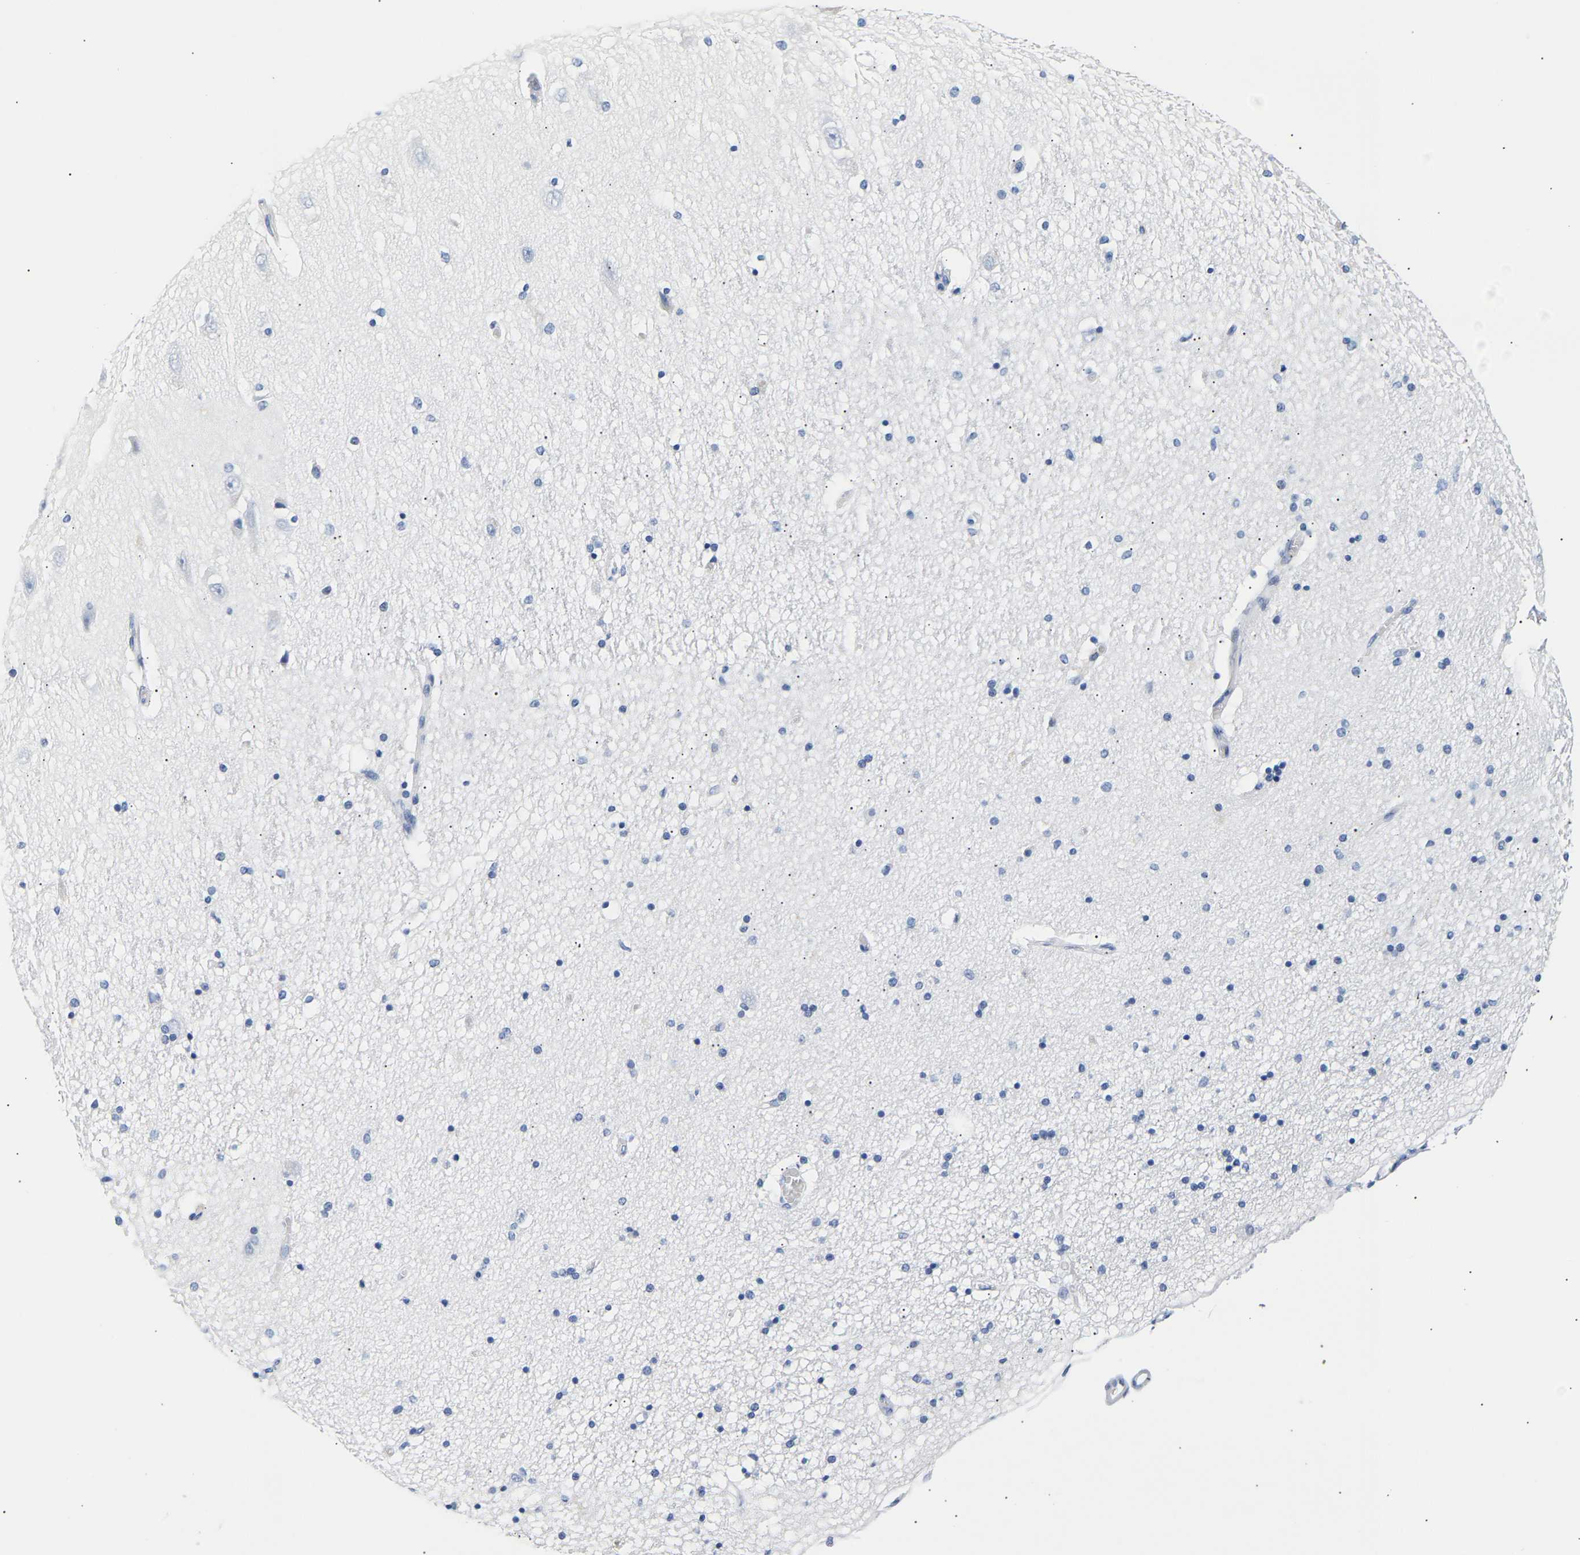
{"staining": {"intensity": "negative", "quantity": "none", "location": "none"}, "tissue": "hippocampus", "cell_type": "Glial cells", "image_type": "normal", "snomed": [{"axis": "morphology", "description": "Normal tissue, NOS"}, {"axis": "topography", "description": "Hippocampus"}], "caption": "A micrograph of hippocampus stained for a protein demonstrates no brown staining in glial cells. The staining was performed using DAB to visualize the protein expression in brown, while the nuclei were stained in blue with hematoxylin (Magnification: 20x).", "gene": "SPINK2", "patient": {"sex": "female", "age": 54}}